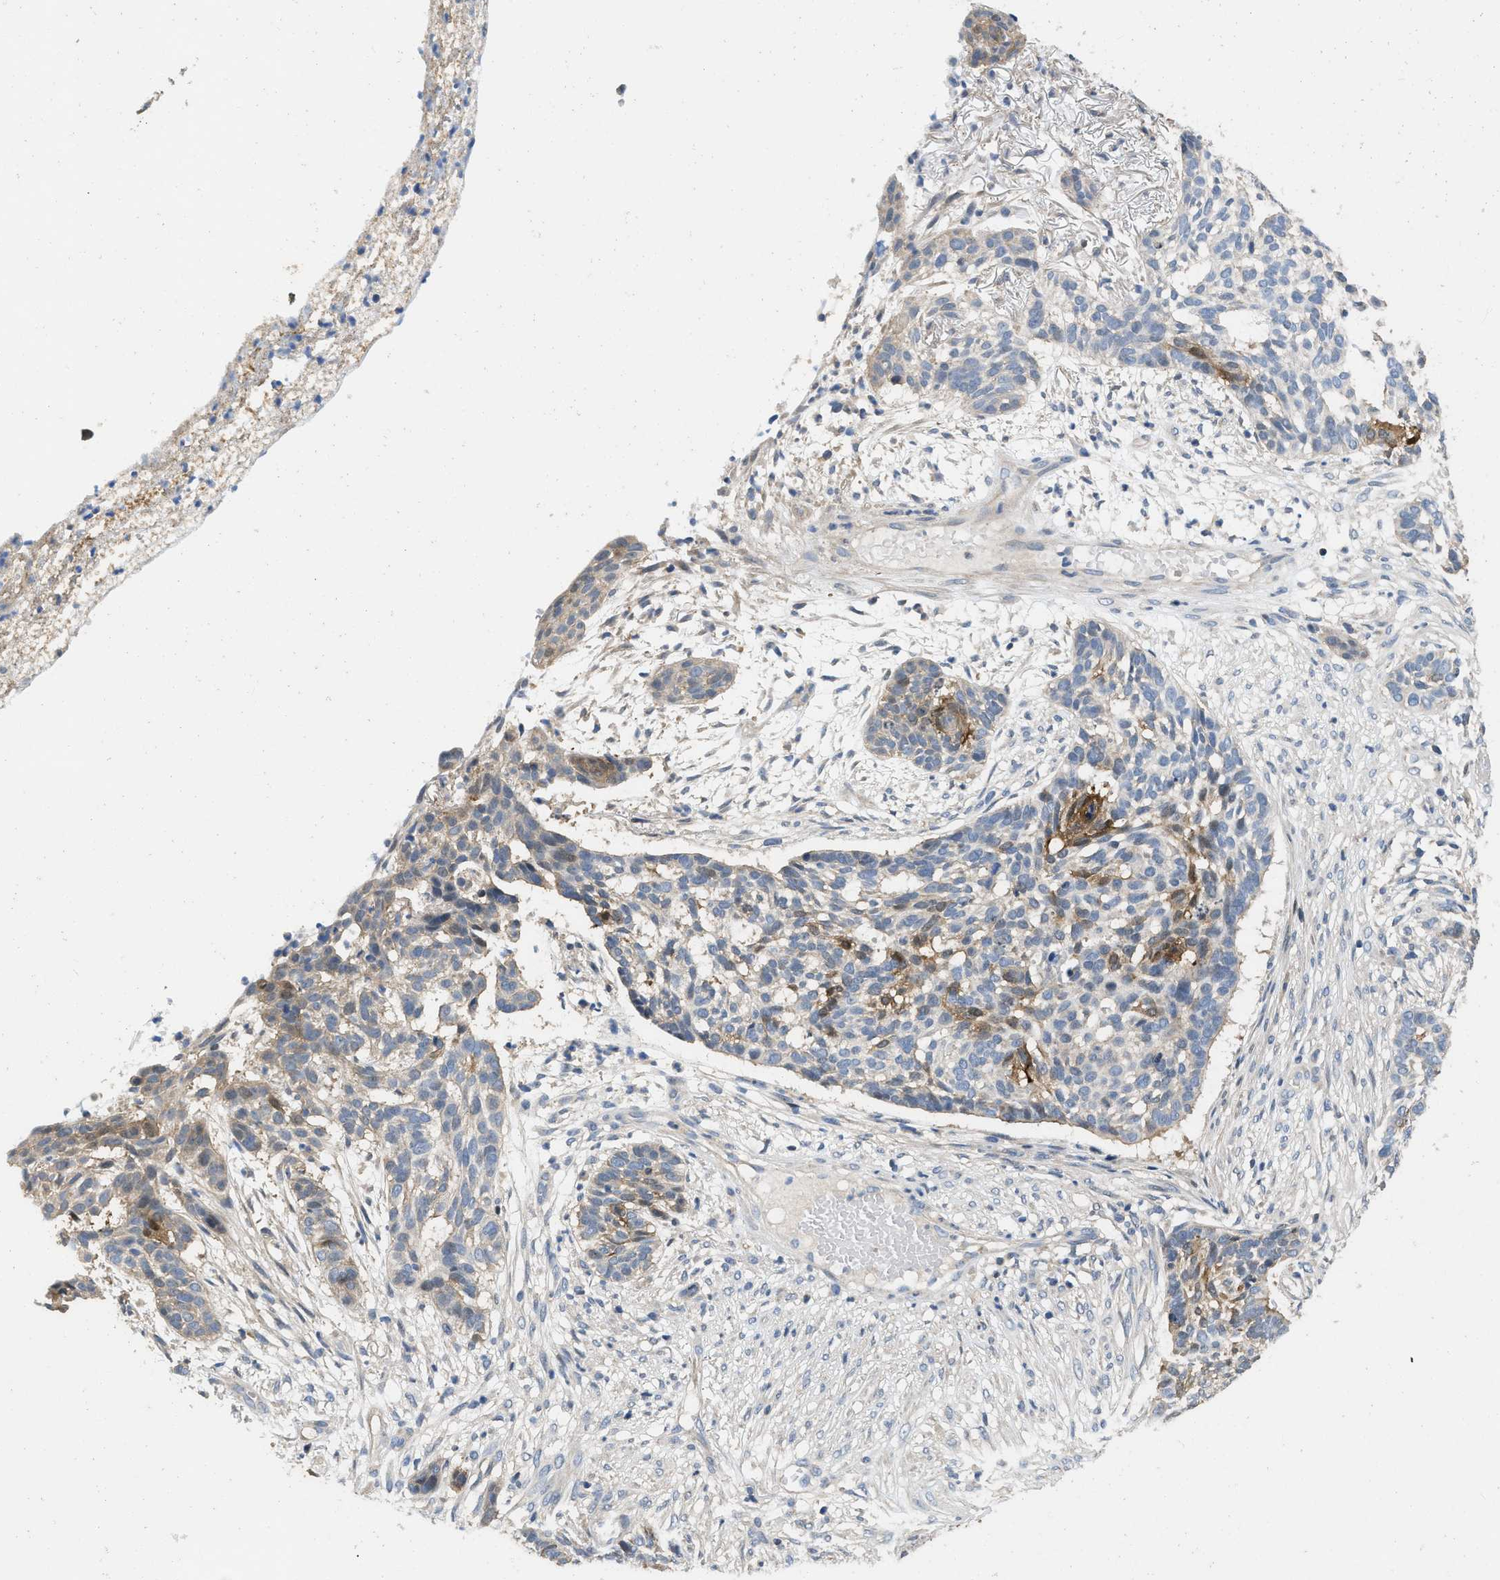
{"staining": {"intensity": "moderate", "quantity": "<25%", "location": "cytoplasmic/membranous"}, "tissue": "skin cancer", "cell_type": "Tumor cells", "image_type": "cancer", "snomed": [{"axis": "morphology", "description": "Basal cell carcinoma"}, {"axis": "topography", "description": "Skin"}], "caption": "An image of skin cancer (basal cell carcinoma) stained for a protein displays moderate cytoplasmic/membranous brown staining in tumor cells.", "gene": "PRDM14", "patient": {"sex": "male", "age": 85}}